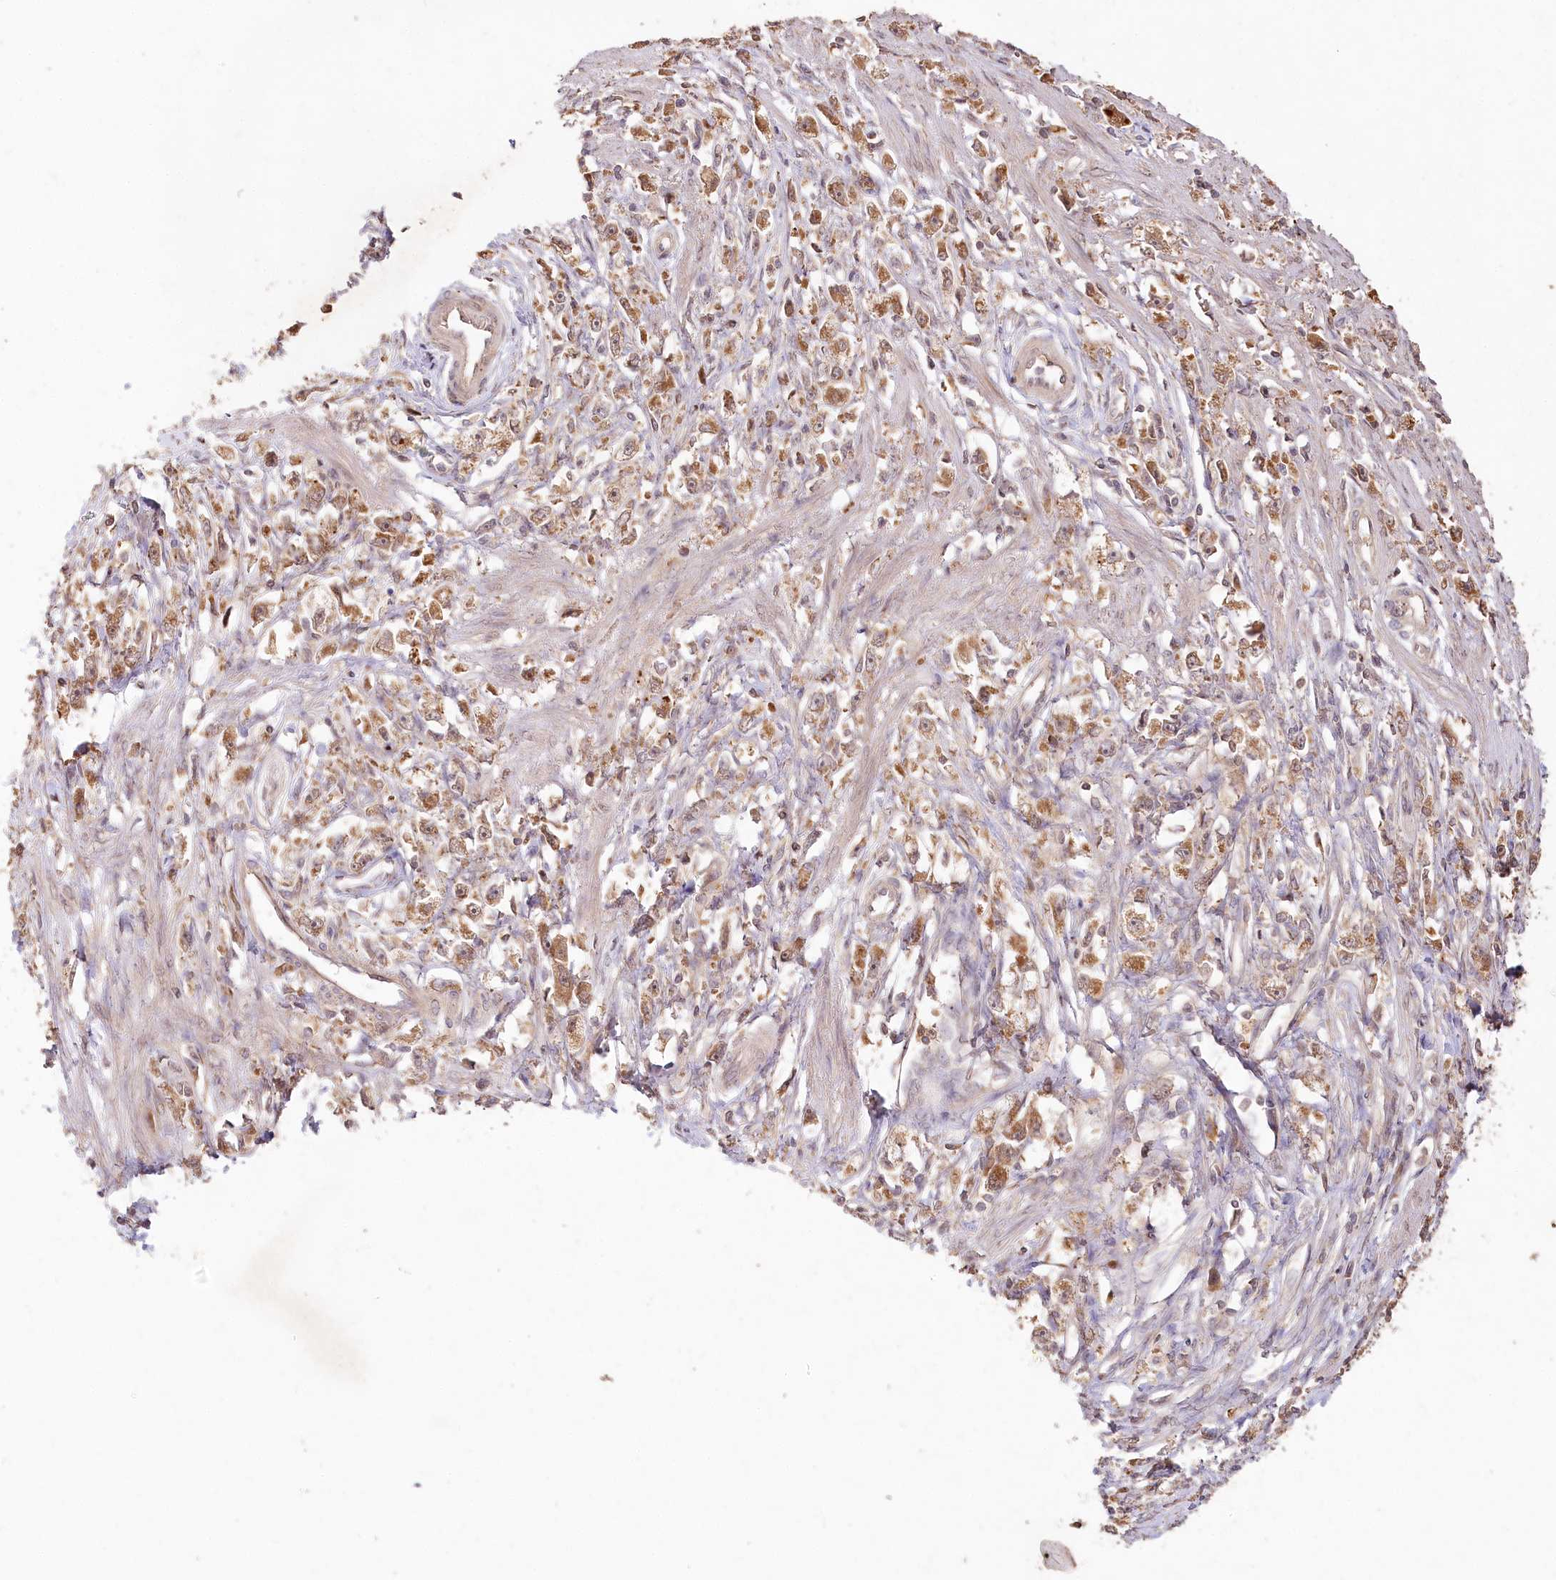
{"staining": {"intensity": "moderate", "quantity": ">75%", "location": "cytoplasmic/membranous"}, "tissue": "stomach cancer", "cell_type": "Tumor cells", "image_type": "cancer", "snomed": [{"axis": "morphology", "description": "Adenocarcinoma, NOS"}, {"axis": "topography", "description": "Stomach"}], "caption": "An immunohistochemistry (IHC) histopathology image of neoplastic tissue is shown. Protein staining in brown labels moderate cytoplasmic/membranous positivity in stomach cancer (adenocarcinoma) within tumor cells.", "gene": "IRAK1BP1", "patient": {"sex": "female", "age": 59}}